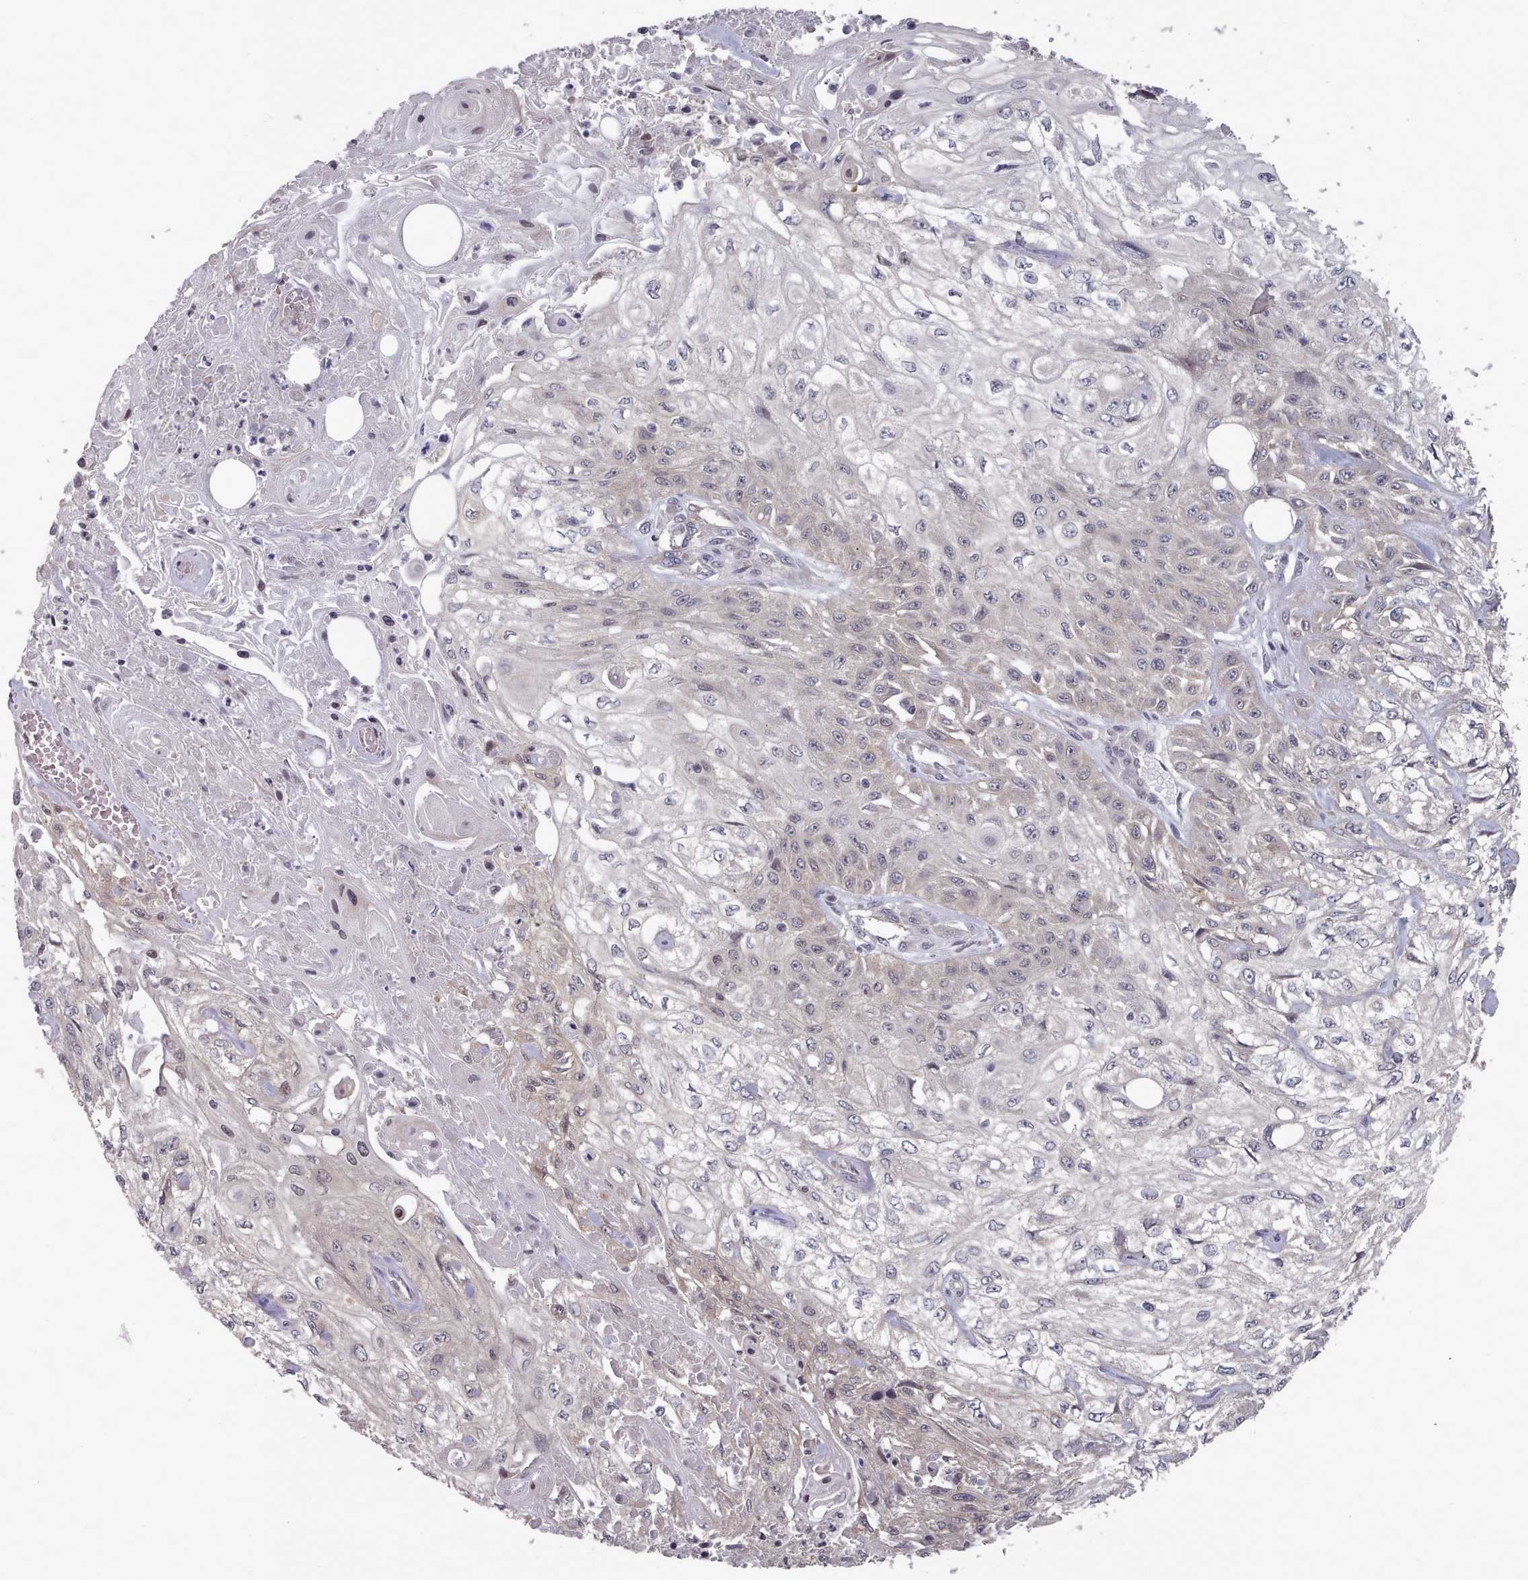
{"staining": {"intensity": "negative", "quantity": "none", "location": "none"}, "tissue": "skin cancer", "cell_type": "Tumor cells", "image_type": "cancer", "snomed": [{"axis": "morphology", "description": "Squamous cell carcinoma, NOS"}, {"axis": "morphology", "description": "Squamous cell carcinoma, metastatic, NOS"}, {"axis": "topography", "description": "Skin"}, {"axis": "topography", "description": "Lymph node"}], "caption": "A high-resolution photomicrograph shows IHC staining of skin cancer, which reveals no significant expression in tumor cells.", "gene": "HYAL3", "patient": {"sex": "male", "age": 75}}